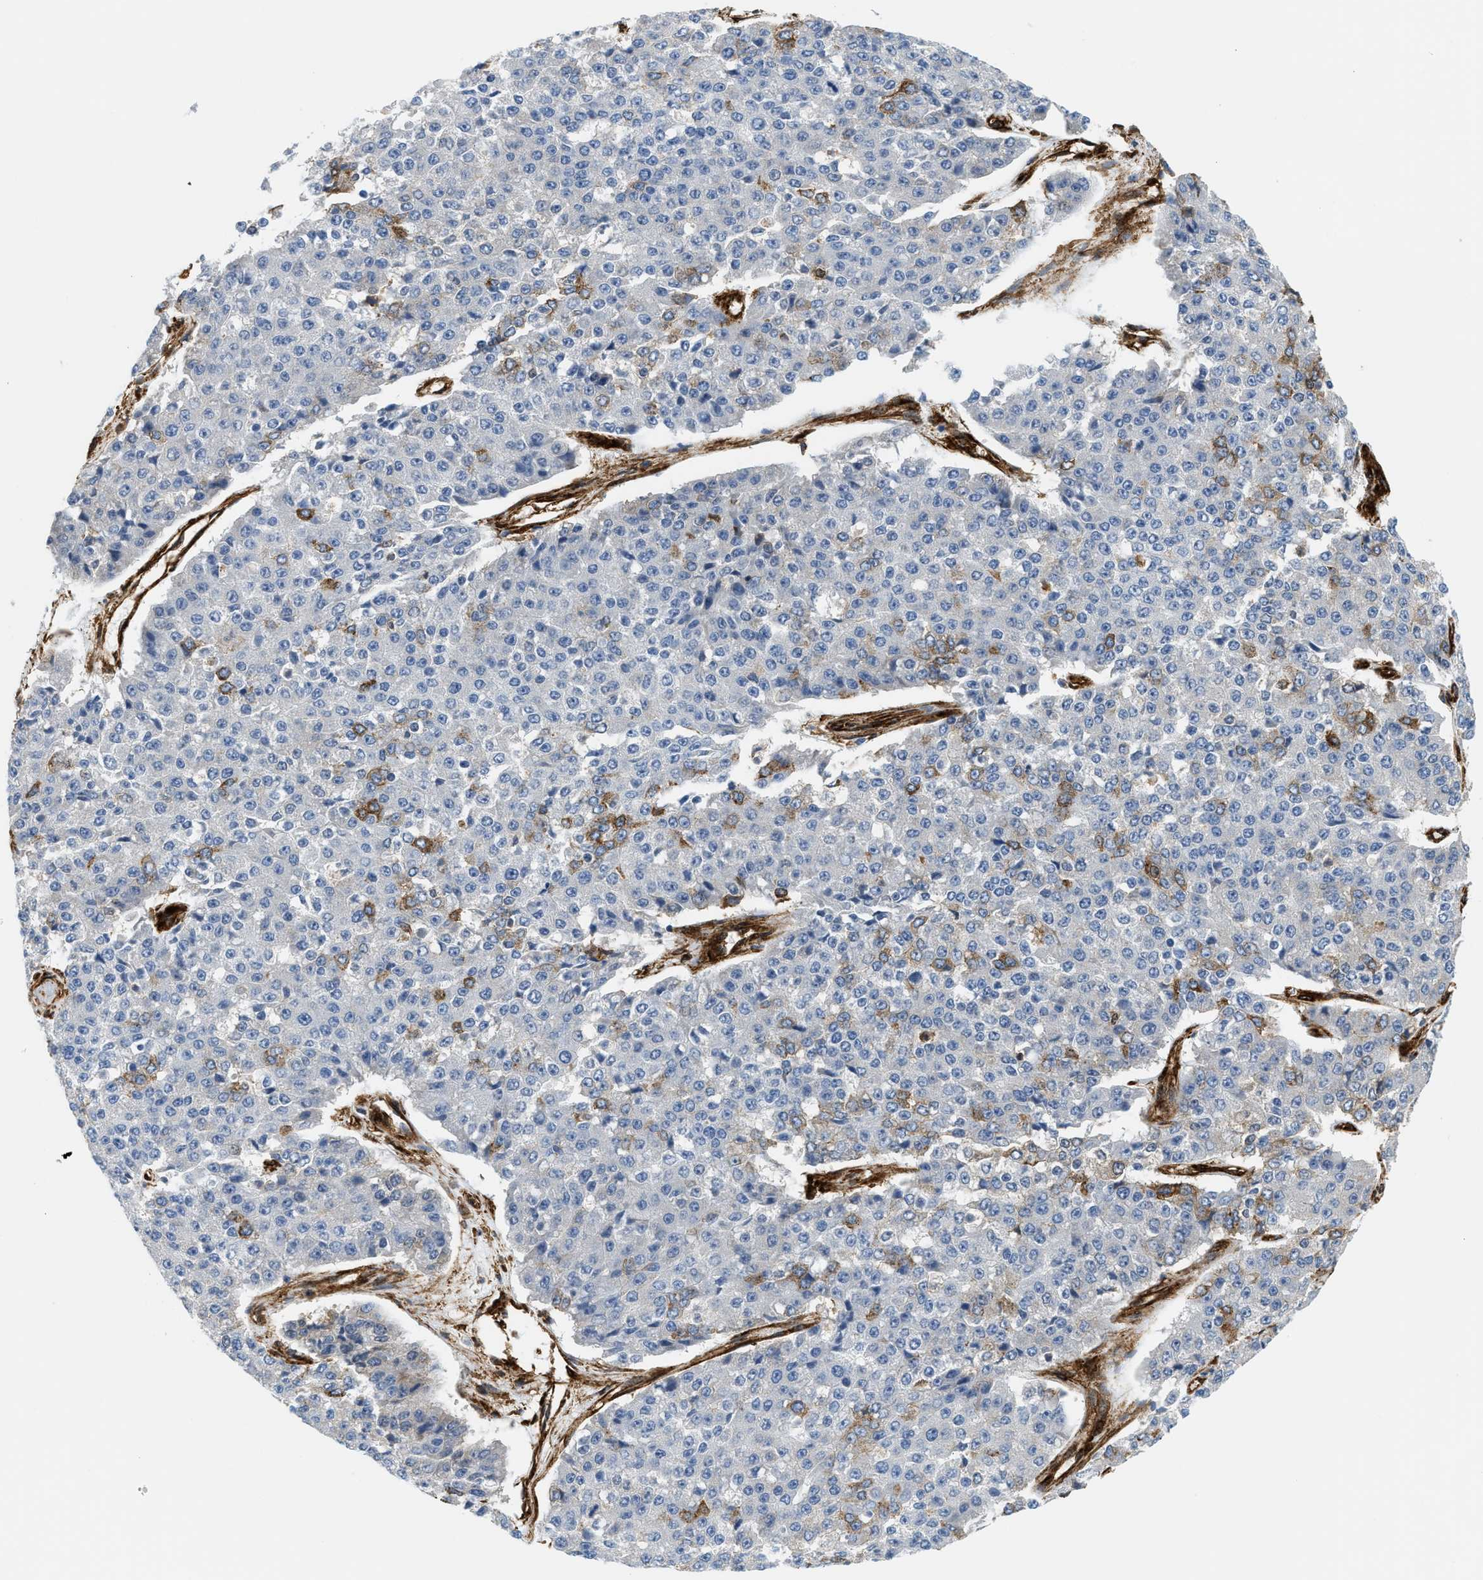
{"staining": {"intensity": "negative", "quantity": "none", "location": "none"}, "tissue": "pancreatic cancer", "cell_type": "Tumor cells", "image_type": "cancer", "snomed": [{"axis": "morphology", "description": "Adenocarcinoma, NOS"}, {"axis": "topography", "description": "Pancreas"}], "caption": "Protein analysis of adenocarcinoma (pancreatic) exhibits no significant positivity in tumor cells.", "gene": "HIP1", "patient": {"sex": "male", "age": 50}}